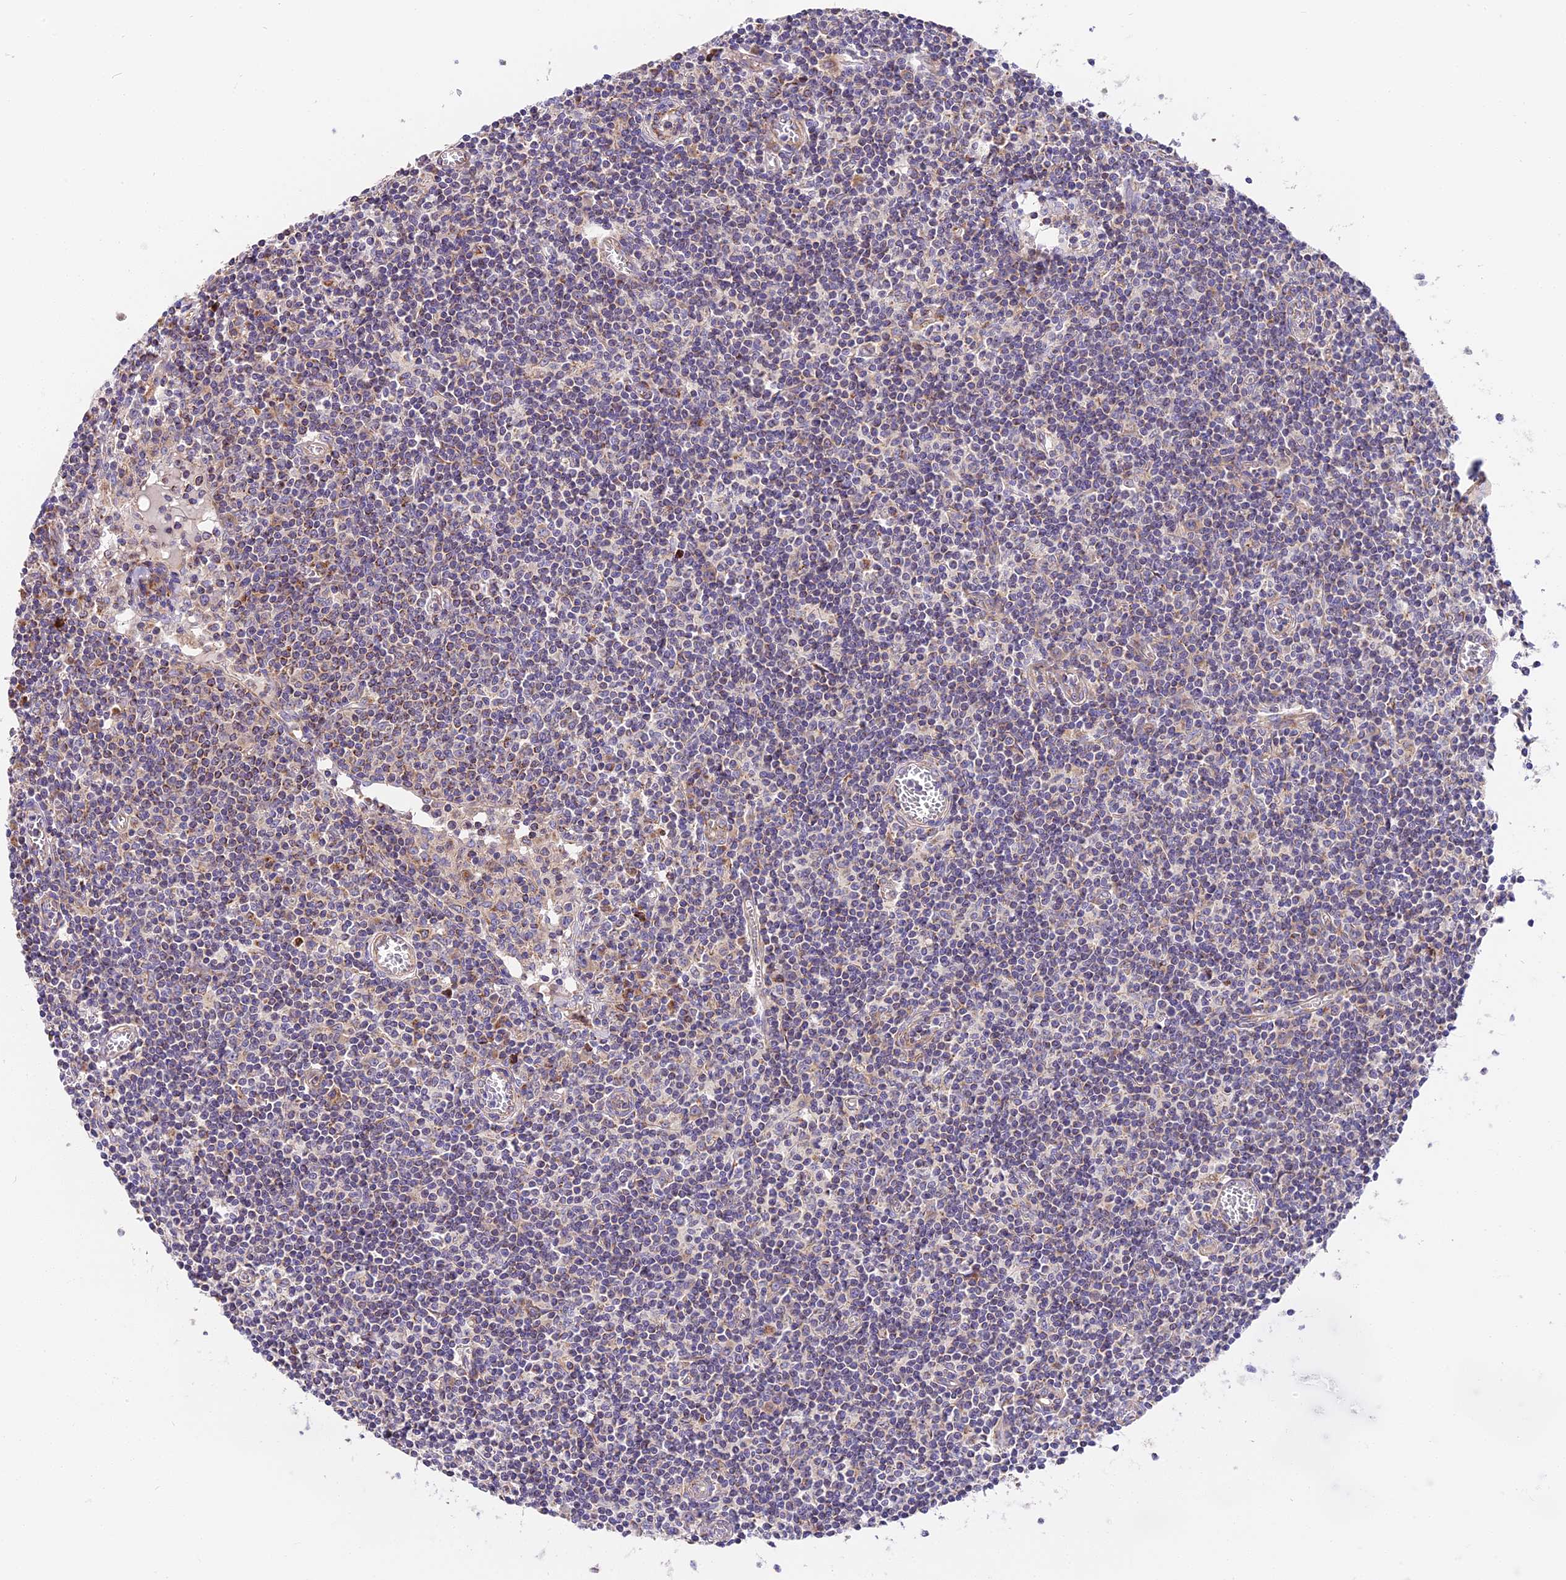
{"staining": {"intensity": "moderate", "quantity": "25%-75%", "location": "cytoplasmic/membranous"}, "tissue": "lymph node", "cell_type": "Germinal center cells", "image_type": "normal", "snomed": [{"axis": "morphology", "description": "Normal tissue, NOS"}, {"axis": "topography", "description": "Lymph node"}], "caption": "DAB immunohistochemical staining of benign lymph node demonstrates moderate cytoplasmic/membranous protein expression in about 25%-75% of germinal center cells. Ihc stains the protein in brown and the nuclei are stained blue.", "gene": "MRAS", "patient": {"sex": "female", "age": 55}}